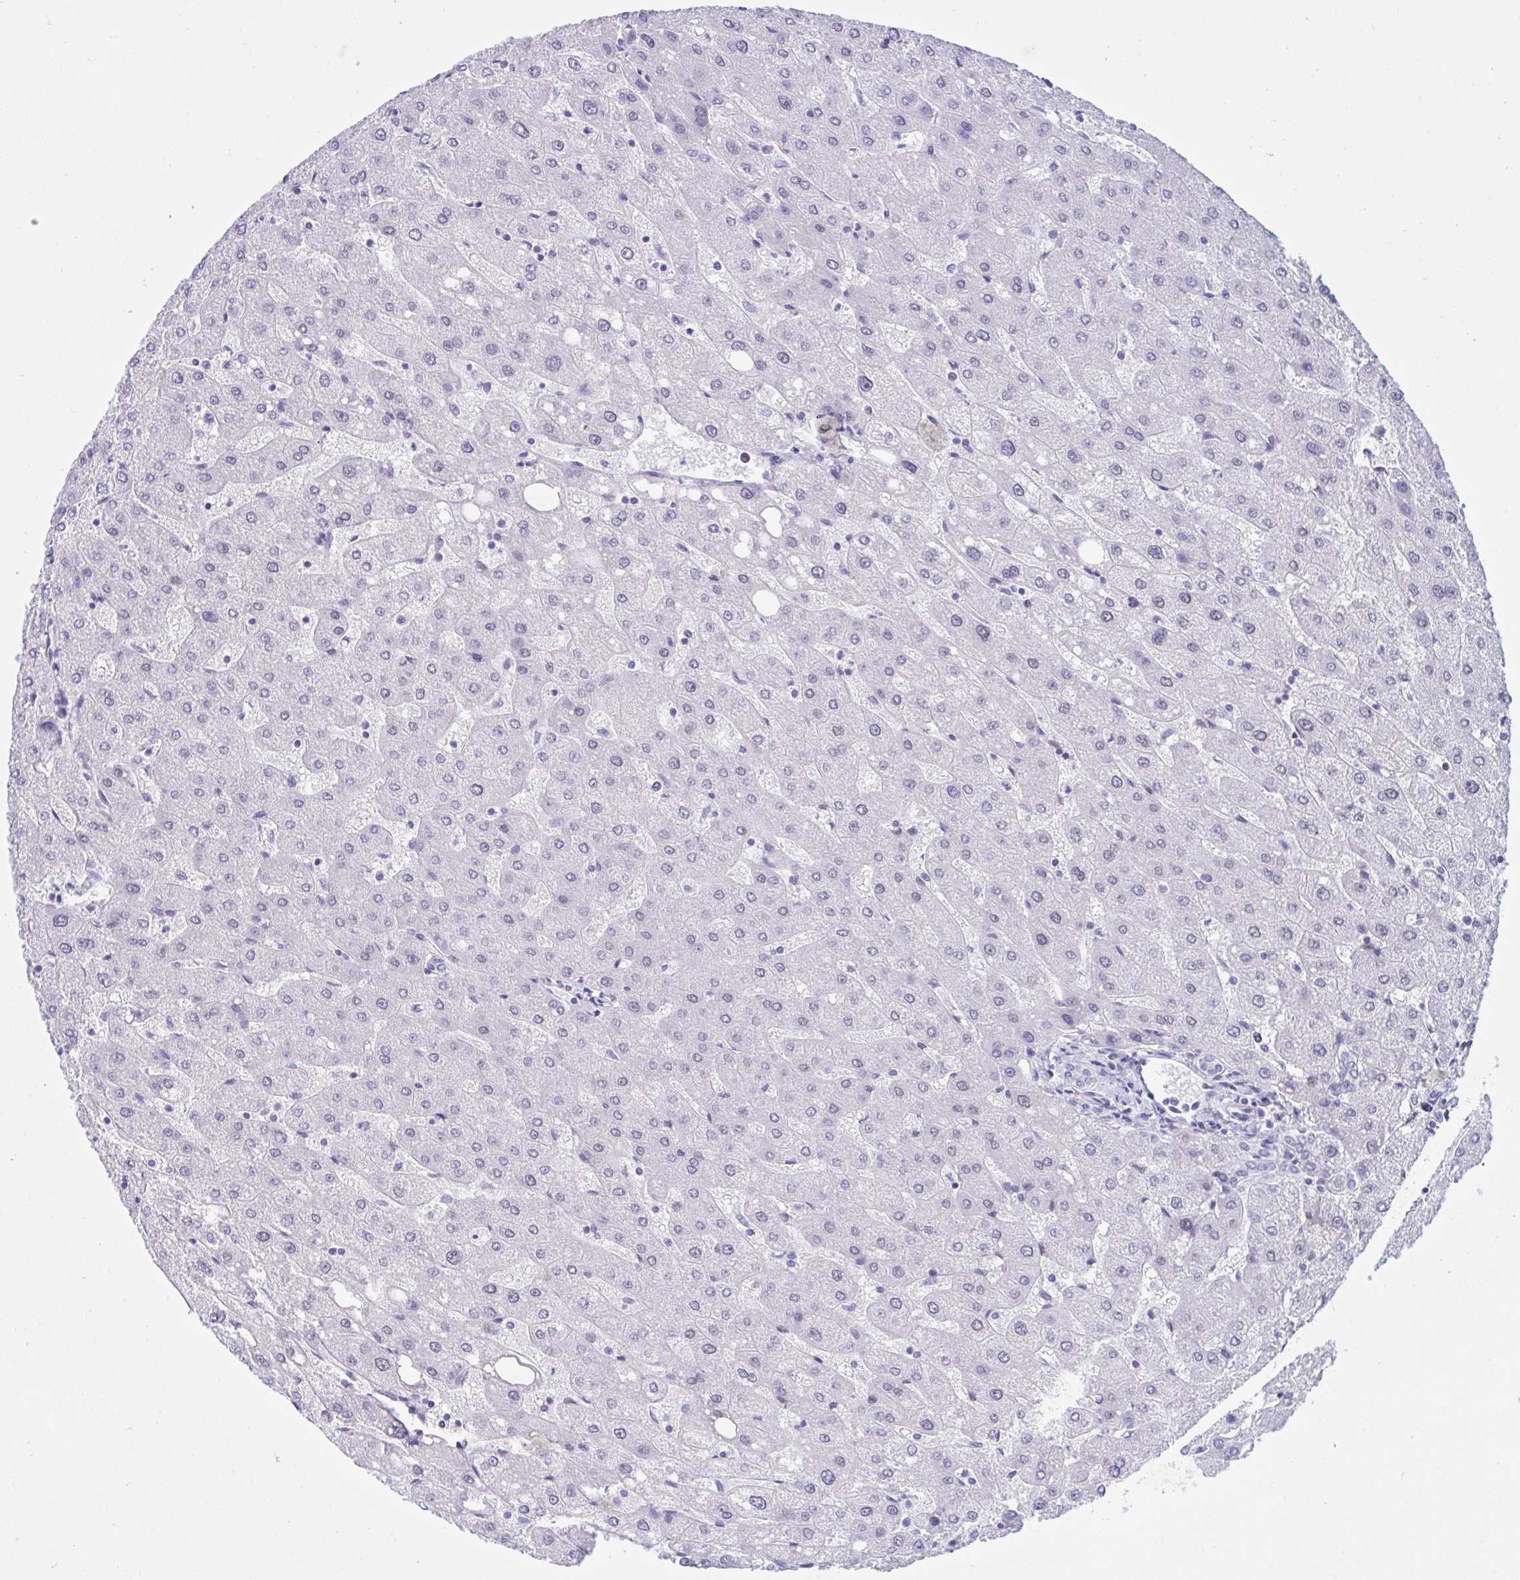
{"staining": {"intensity": "negative", "quantity": "none", "location": "none"}, "tissue": "liver", "cell_type": "Cholangiocytes", "image_type": "normal", "snomed": [{"axis": "morphology", "description": "Normal tissue, NOS"}, {"axis": "topography", "description": "Liver"}], "caption": "The immunohistochemistry (IHC) micrograph has no significant expression in cholangiocytes of liver.", "gene": "IKZF2", "patient": {"sex": "male", "age": 67}}